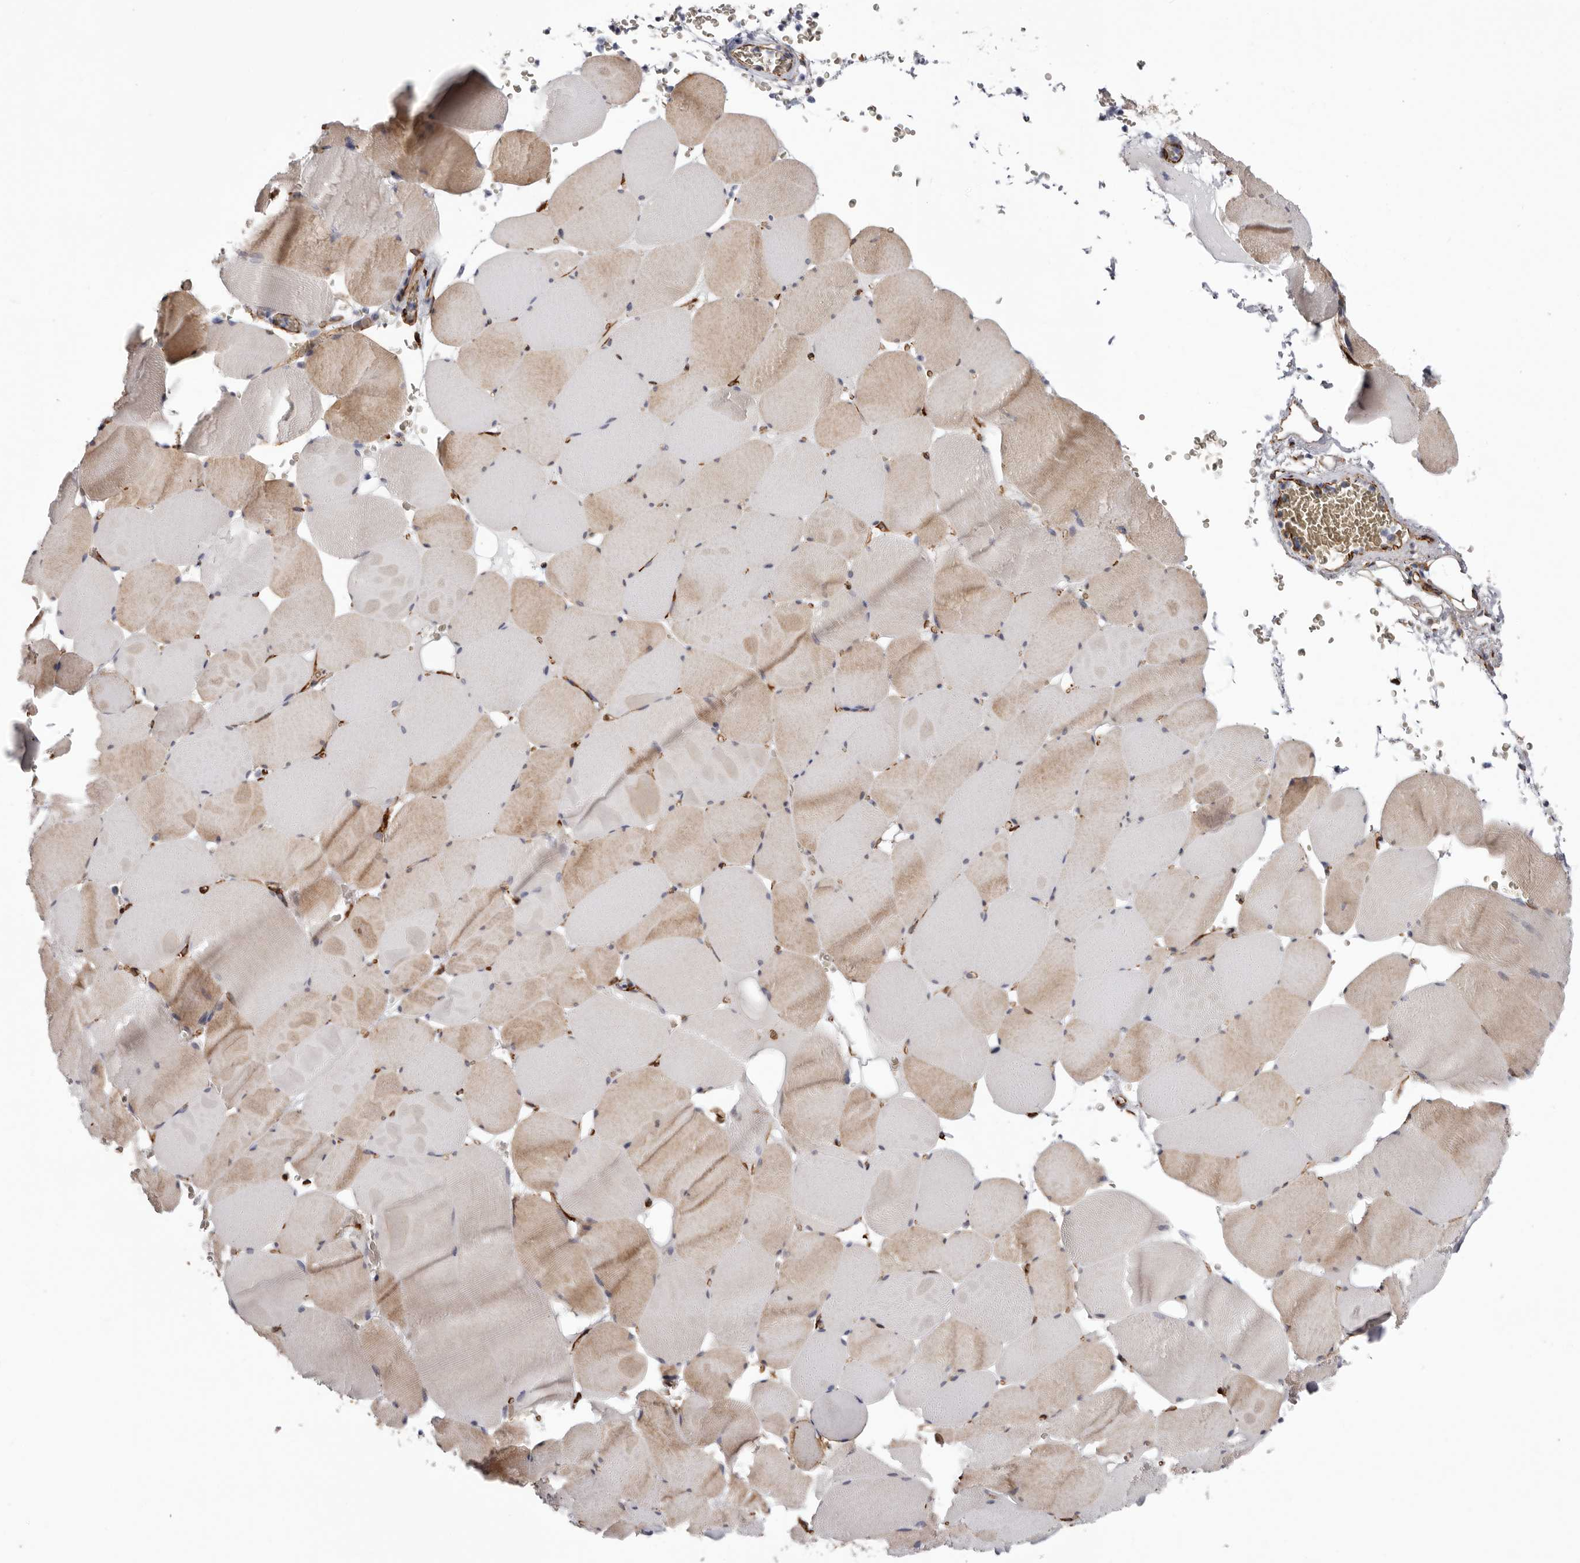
{"staining": {"intensity": "weak", "quantity": "25%-75%", "location": "cytoplasmic/membranous"}, "tissue": "skeletal muscle", "cell_type": "Myocytes", "image_type": "normal", "snomed": [{"axis": "morphology", "description": "Normal tissue, NOS"}, {"axis": "topography", "description": "Skeletal muscle"}], "caption": "Skeletal muscle stained for a protein demonstrates weak cytoplasmic/membranous positivity in myocytes. The staining was performed using DAB (3,3'-diaminobenzidine), with brown indicating positive protein expression. Nuclei are stained blue with hematoxylin.", "gene": "SEMA3E", "patient": {"sex": "male", "age": 62}}